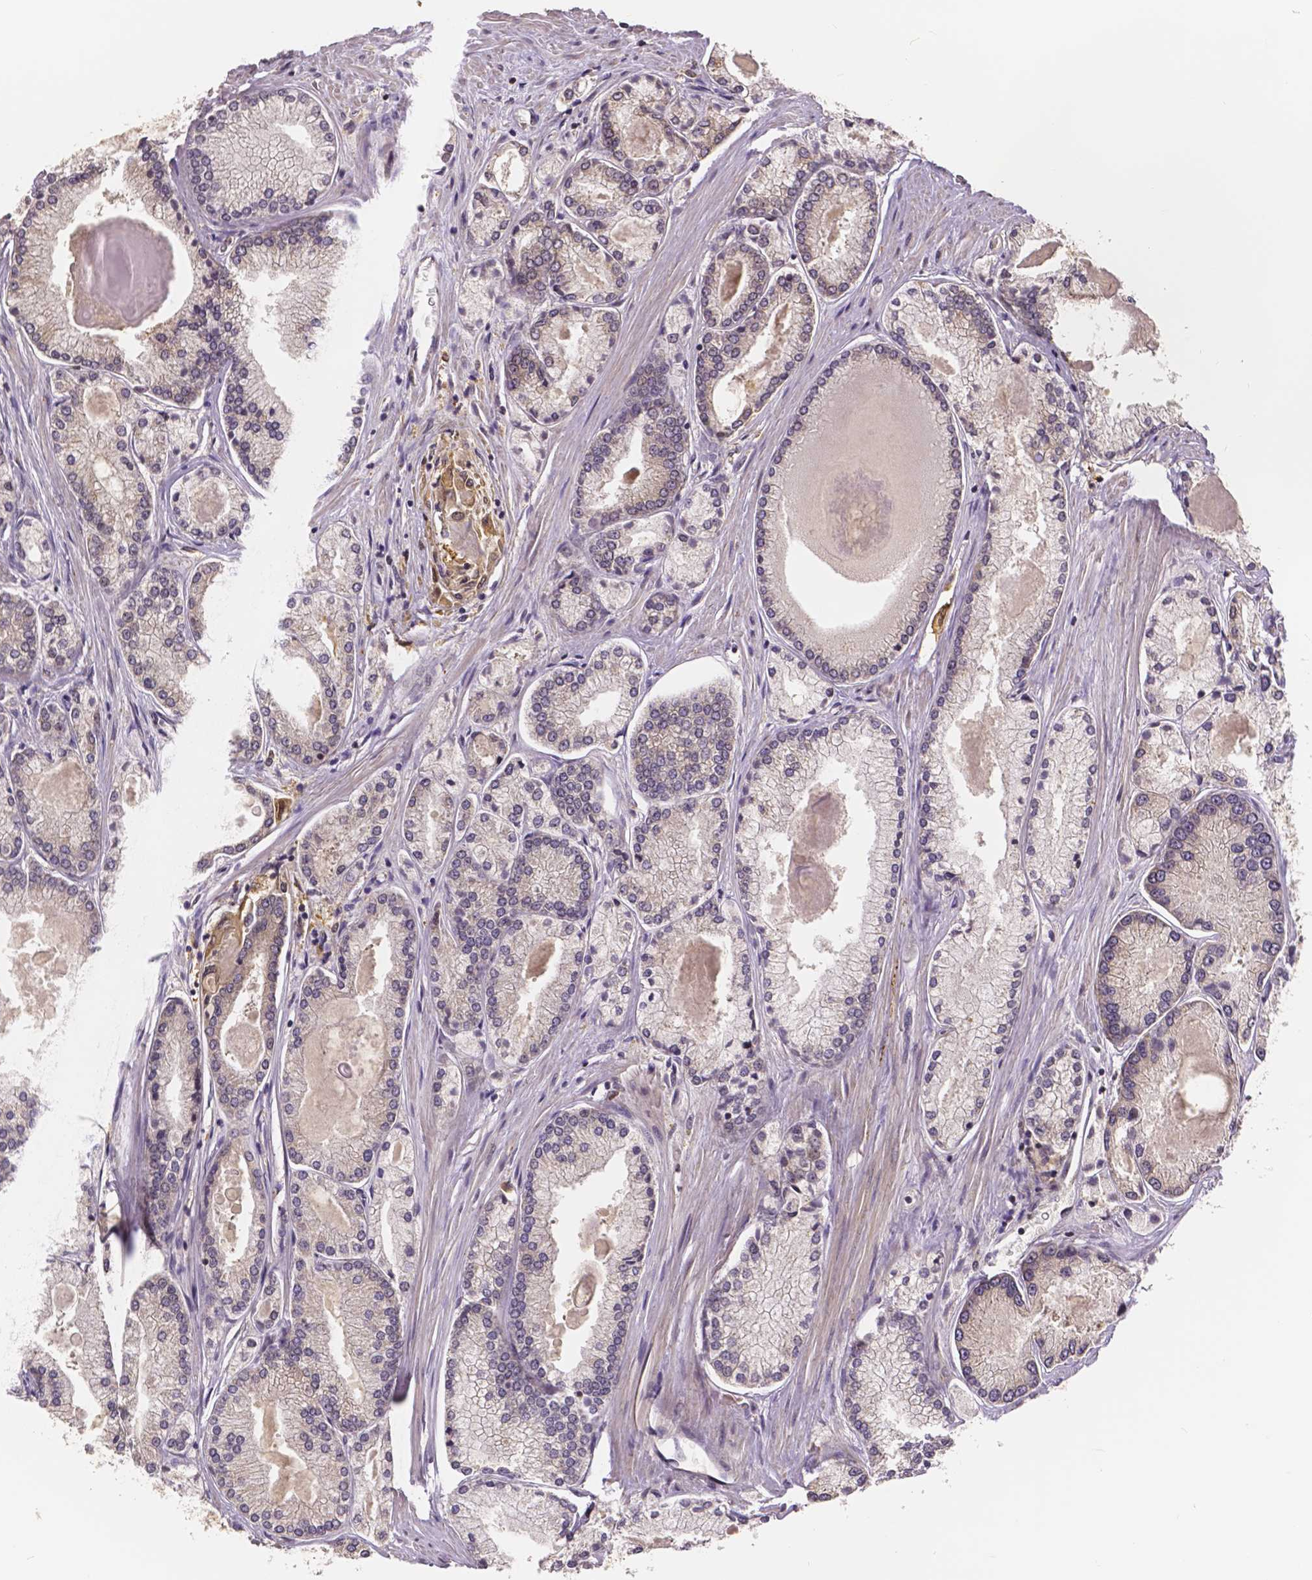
{"staining": {"intensity": "negative", "quantity": "none", "location": "none"}, "tissue": "prostate cancer", "cell_type": "Tumor cells", "image_type": "cancer", "snomed": [{"axis": "morphology", "description": "Adenocarcinoma, High grade"}, {"axis": "topography", "description": "Prostate"}], "caption": "The IHC photomicrograph has no significant staining in tumor cells of adenocarcinoma (high-grade) (prostate) tissue. The staining is performed using DAB brown chromogen with nuclei counter-stained in using hematoxylin.", "gene": "USP9X", "patient": {"sex": "male", "age": 68}}